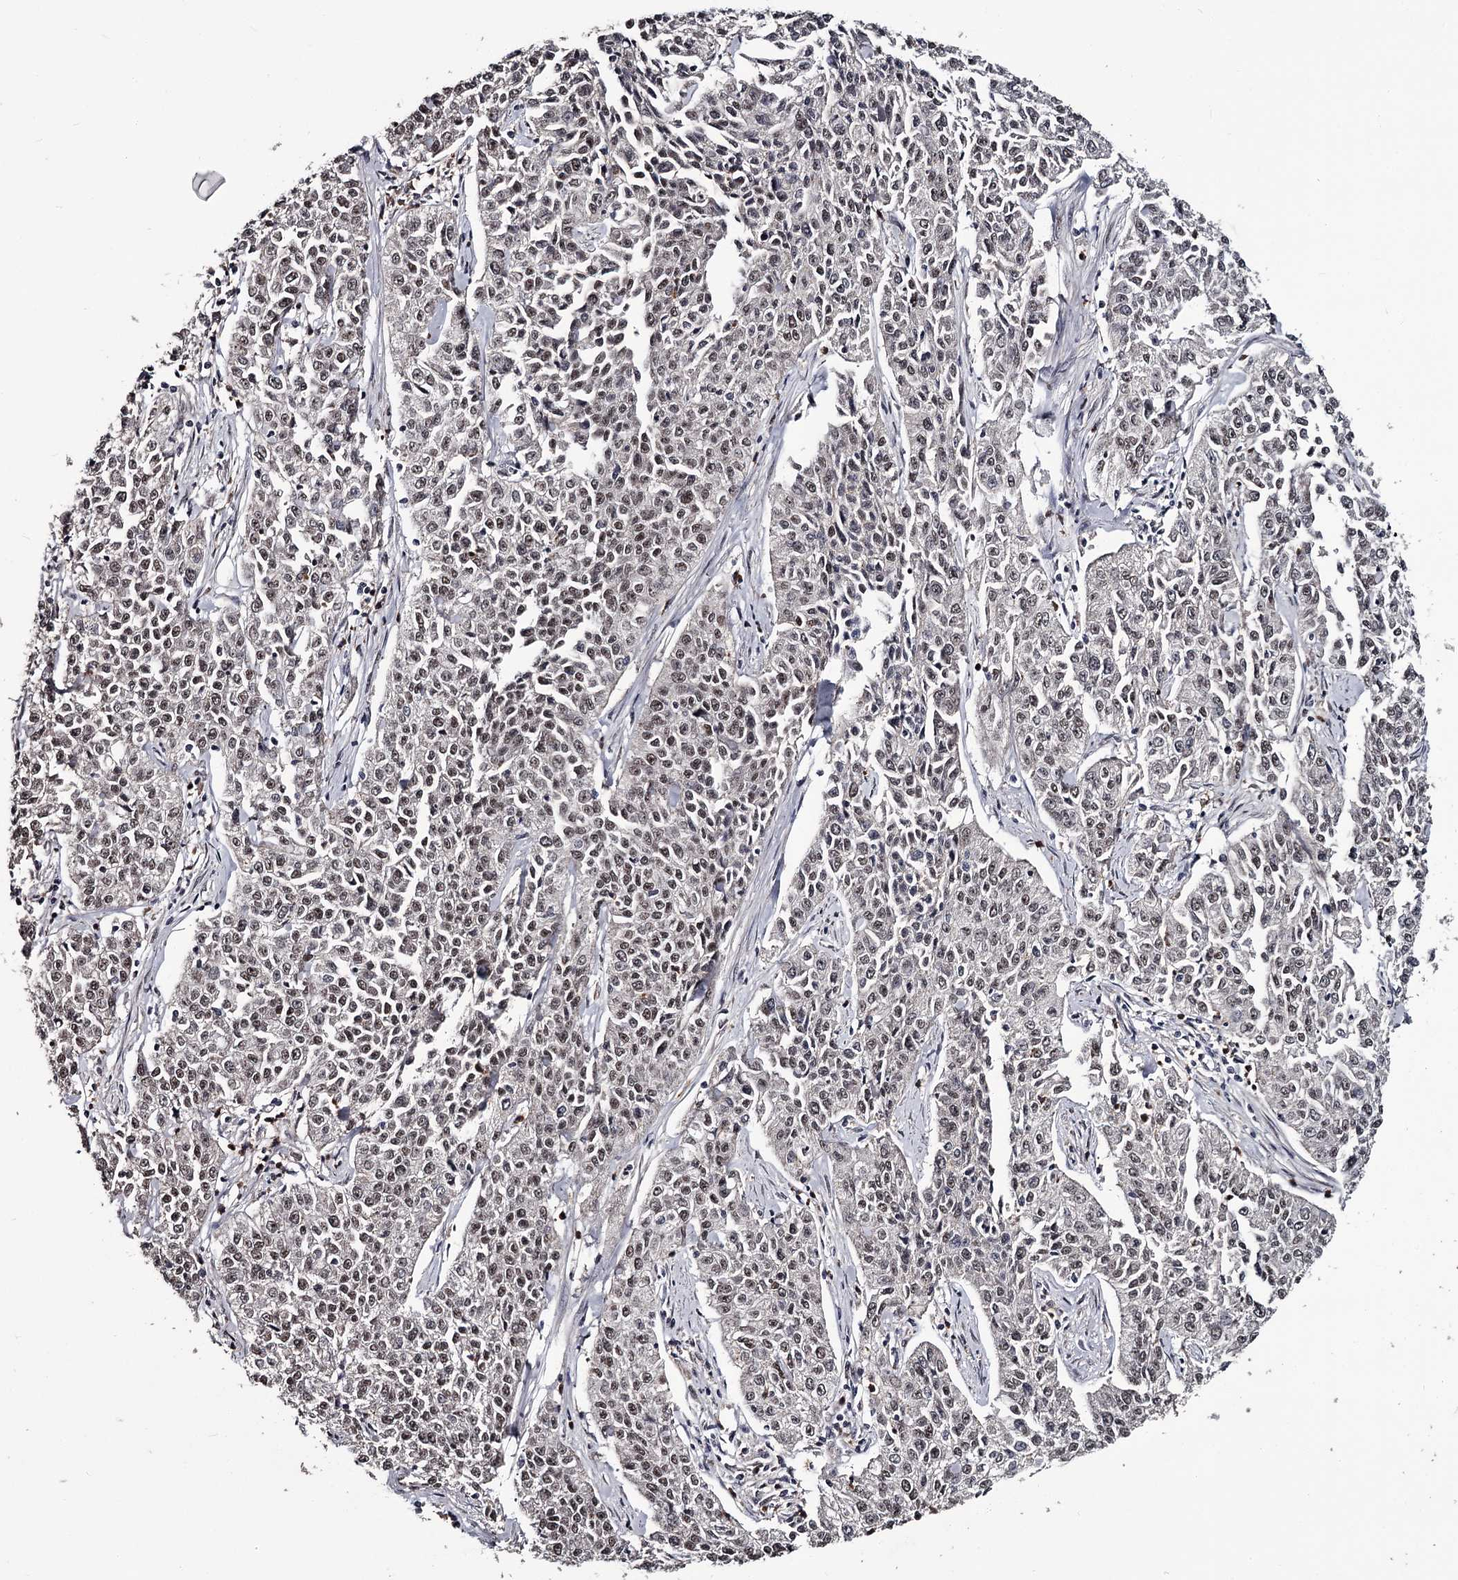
{"staining": {"intensity": "moderate", "quantity": "25%-75%", "location": "nuclear"}, "tissue": "cervical cancer", "cell_type": "Tumor cells", "image_type": "cancer", "snomed": [{"axis": "morphology", "description": "Squamous cell carcinoma, NOS"}, {"axis": "topography", "description": "Cervix"}], "caption": "Human cervical cancer (squamous cell carcinoma) stained for a protein (brown) demonstrates moderate nuclear positive expression in about 25%-75% of tumor cells.", "gene": "PRPF40B", "patient": {"sex": "female", "age": 35}}